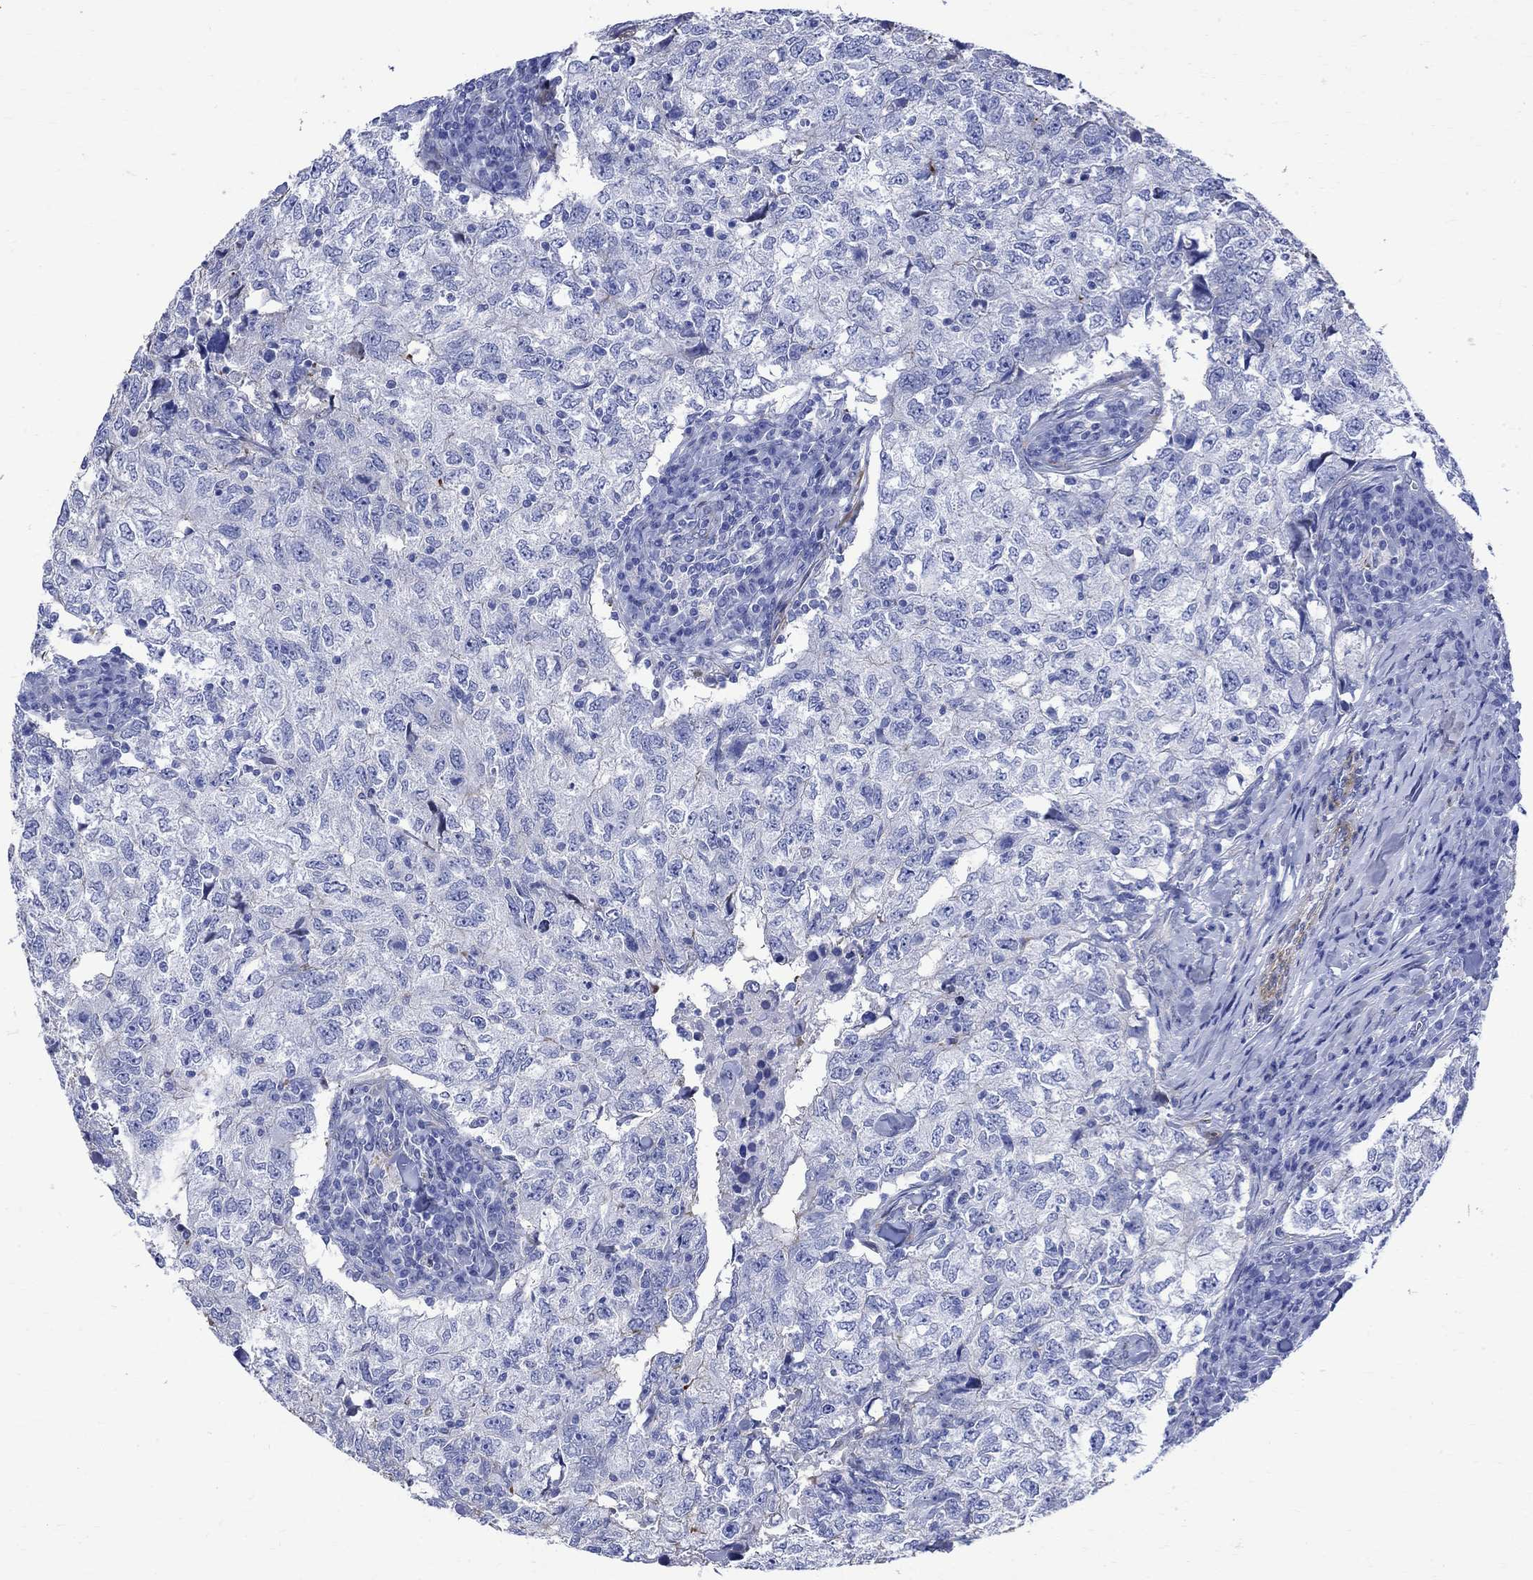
{"staining": {"intensity": "negative", "quantity": "none", "location": "none"}, "tissue": "breast cancer", "cell_type": "Tumor cells", "image_type": "cancer", "snomed": [{"axis": "morphology", "description": "Duct carcinoma"}, {"axis": "topography", "description": "Breast"}], "caption": "Tumor cells show no significant positivity in breast cancer. (DAB (3,3'-diaminobenzidine) IHC, high magnification).", "gene": "PARVB", "patient": {"sex": "female", "age": 30}}